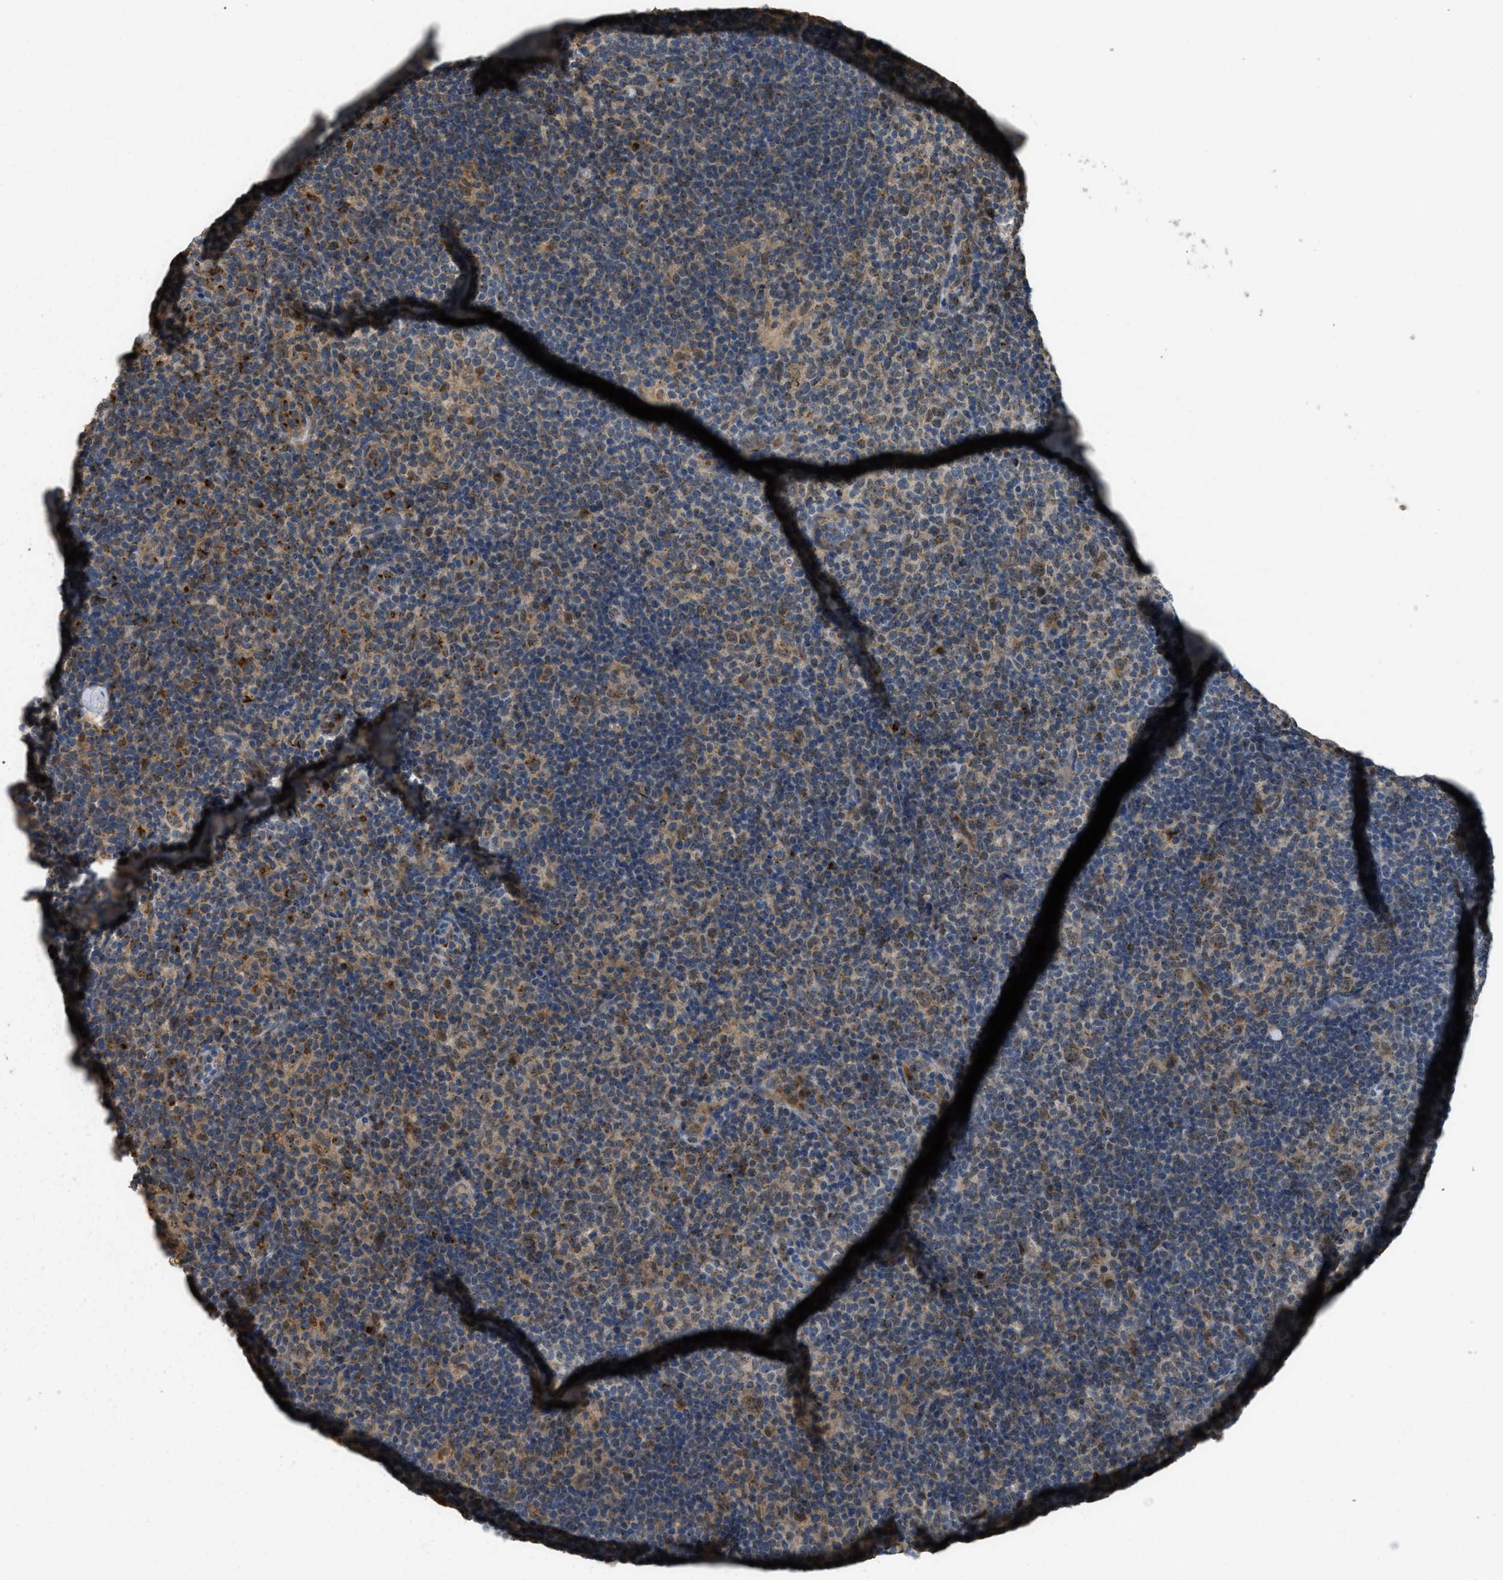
{"staining": {"intensity": "moderate", "quantity": ">75%", "location": "cytoplasmic/membranous,nuclear"}, "tissue": "lymphoma", "cell_type": "Tumor cells", "image_type": "cancer", "snomed": [{"axis": "morphology", "description": "Hodgkin's disease, NOS"}, {"axis": "topography", "description": "Lymph node"}], "caption": "IHC staining of lymphoma, which demonstrates medium levels of moderate cytoplasmic/membranous and nuclear positivity in about >75% of tumor cells indicating moderate cytoplasmic/membranous and nuclear protein expression. The staining was performed using DAB (3,3'-diaminobenzidine) (brown) for protein detection and nuclei were counterstained in hematoxylin (blue).", "gene": "IPO7", "patient": {"sex": "female", "age": 57}}